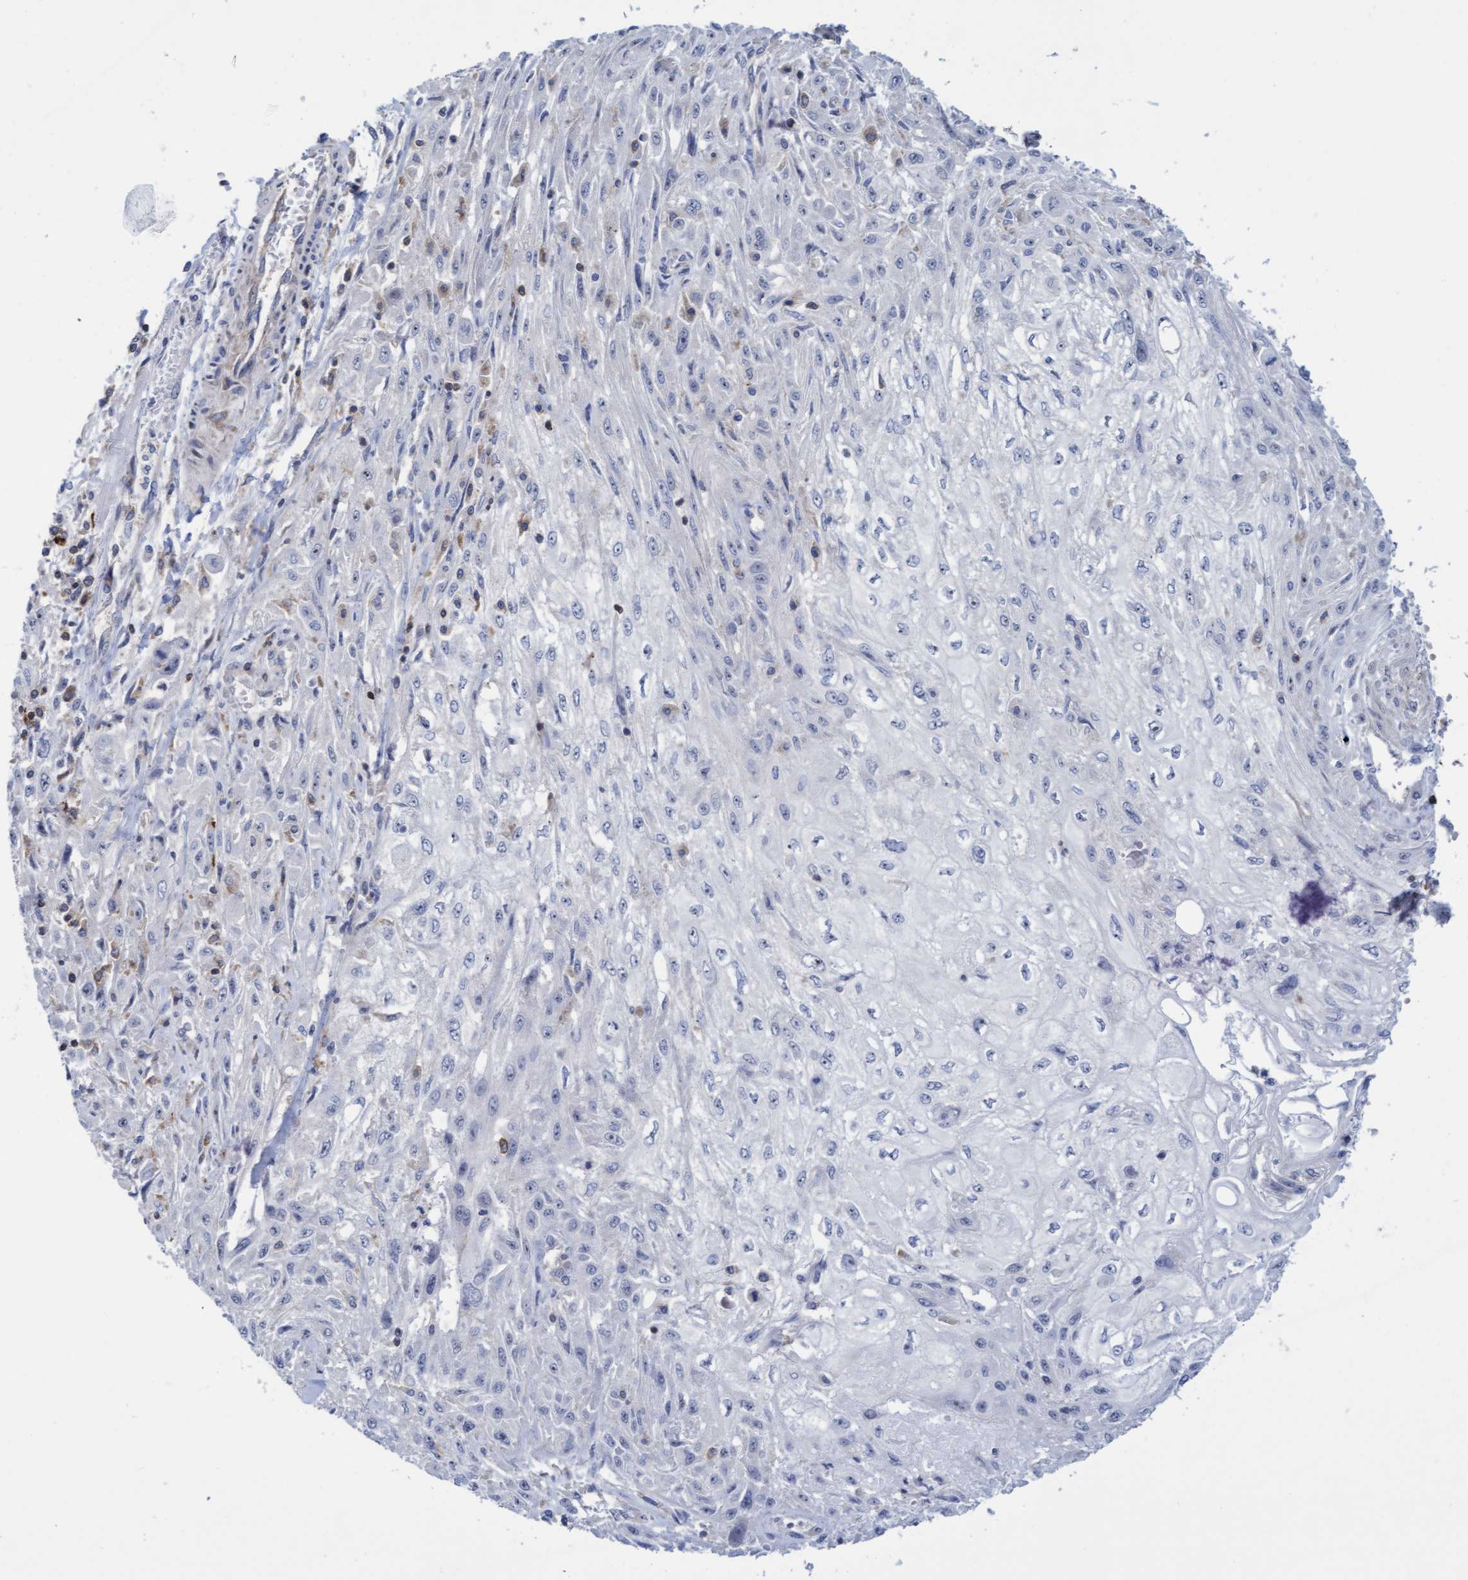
{"staining": {"intensity": "negative", "quantity": "none", "location": "none"}, "tissue": "skin cancer", "cell_type": "Tumor cells", "image_type": "cancer", "snomed": [{"axis": "morphology", "description": "Squamous cell carcinoma, NOS"}, {"axis": "morphology", "description": "Squamous cell carcinoma, metastatic, NOS"}, {"axis": "topography", "description": "Skin"}, {"axis": "topography", "description": "Lymph node"}], "caption": "Human skin cancer stained for a protein using immunohistochemistry (IHC) shows no expression in tumor cells.", "gene": "FNBP1", "patient": {"sex": "male", "age": 75}}